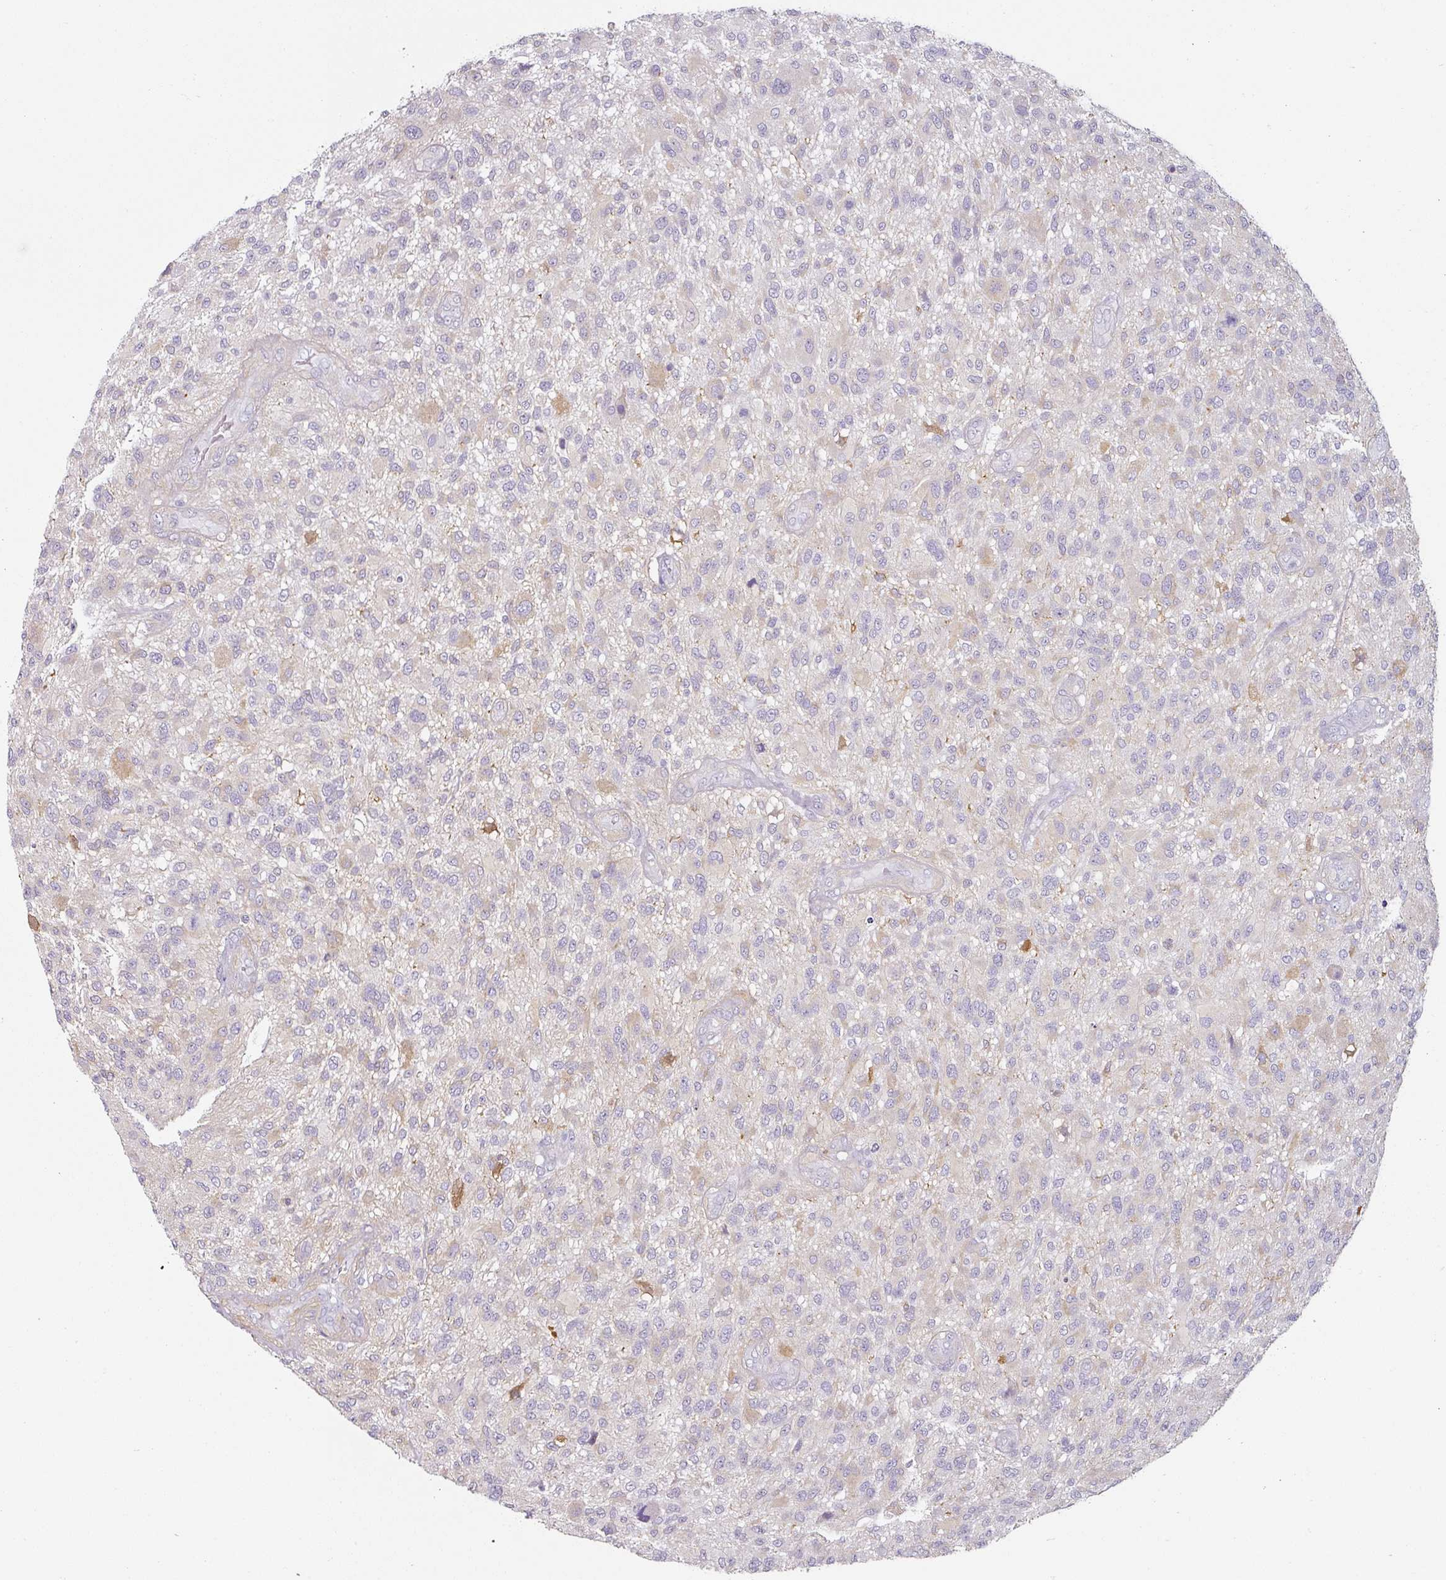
{"staining": {"intensity": "negative", "quantity": "none", "location": "none"}, "tissue": "glioma", "cell_type": "Tumor cells", "image_type": "cancer", "snomed": [{"axis": "morphology", "description": "Glioma, malignant, High grade"}, {"axis": "topography", "description": "Brain"}], "caption": "This is a histopathology image of immunohistochemistry (IHC) staining of high-grade glioma (malignant), which shows no staining in tumor cells. The staining was performed using DAB to visualize the protein expression in brown, while the nuclei were stained in blue with hematoxylin (Magnification: 20x).", "gene": "CAP2", "patient": {"sex": "male", "age": 47}}